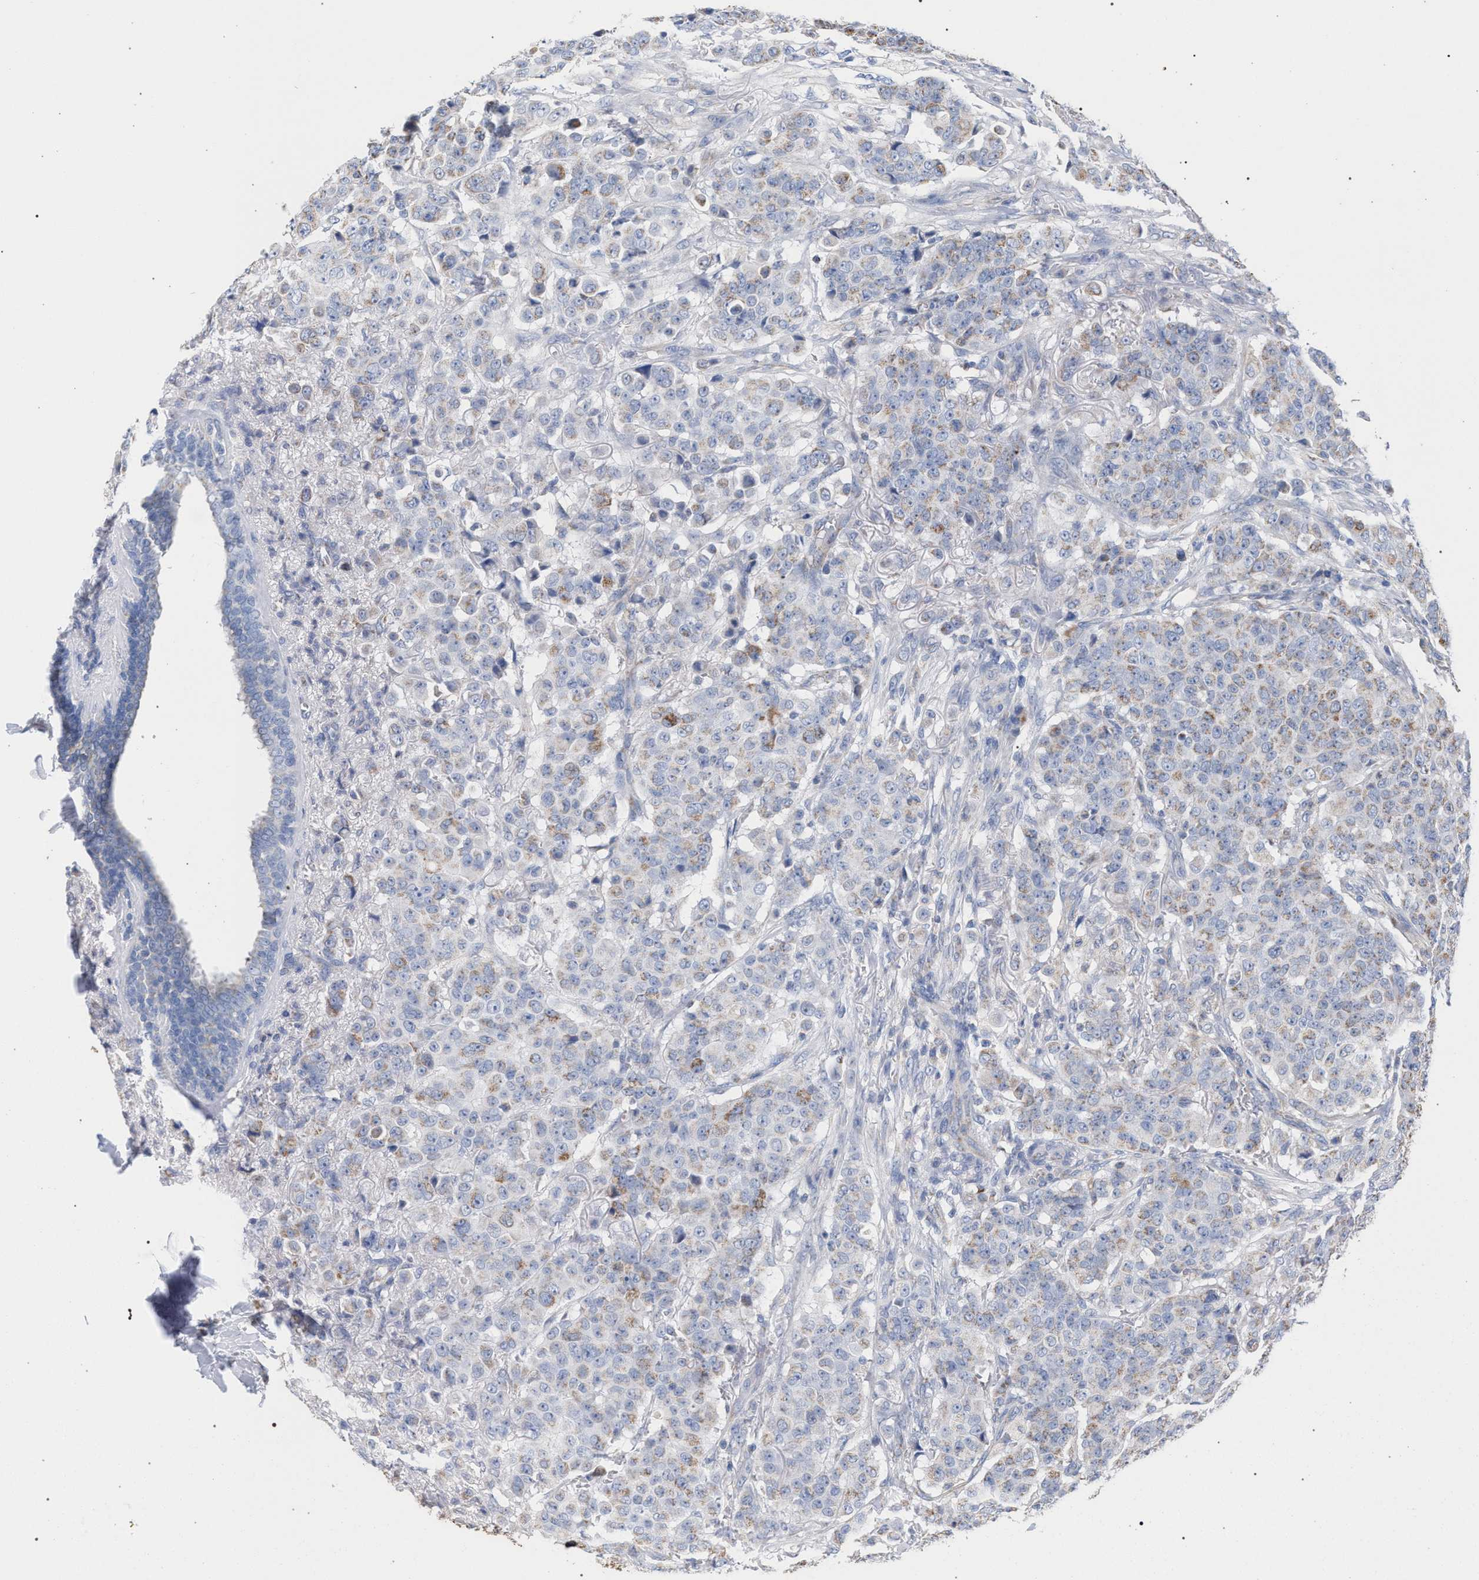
{"staining": {"intensity": "moderate", "quantity": "25%-75%", "location": "cytoplasmic/membranous"}, "tissue": "breast cancer", "cell_type": "Tumor cells", "image_type": "cancer", "snomed": [{"axis": "morphology", "description": "Duct carcinoma"}, {"axis": "topography", "description": "Breast"}], "caption": "Immunohistochemical staining of intraductal carcinoma (breast) demonstrates medium levels of moderate cytoplasmic/membranous protein staining in approximately 25%-75% of tumor cells. The staining was performed using DAB (3,3'-diaminobenzidine), with brown indicating positive protein expression. Nuclei are stained blue with hematoxylin.", "gene": "ECI2", "patient": {"sex": "female", "age": 40}}